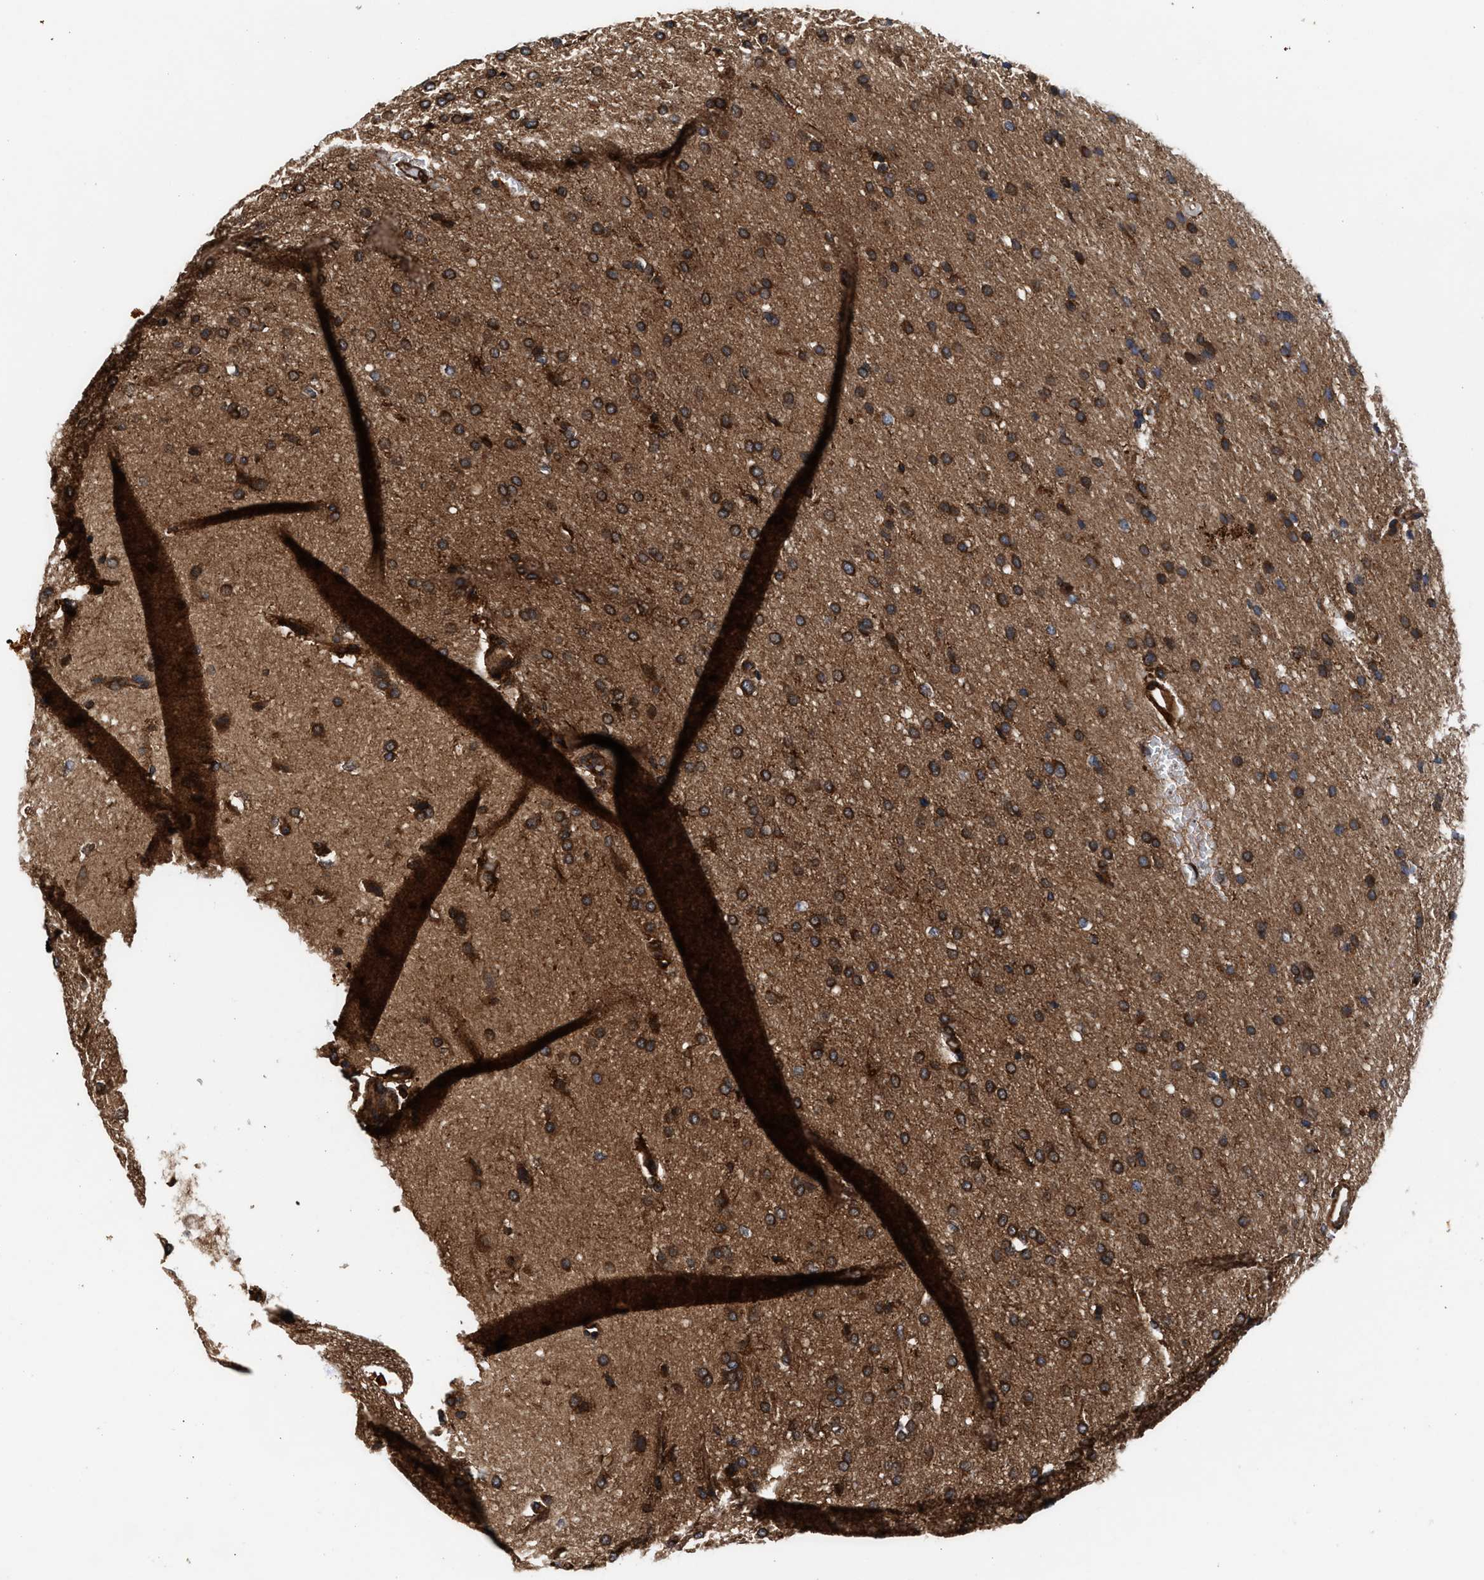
{"staining": {"intensity": "strong", "quantity": ">75%", "location": "cytoplasmic/membranous"}, "tissue": "glioma", "cell_type": "Tumor cells", "image_type": "cancer", "snomed": [{"axis": "morphology", "description": "Glioma, malignant, Low grade"}, {"axis": "topography", "description": "Brain"}], "caption": "Immunohistochemistry staining of malignant glioma (low-grade), which demonstrates high levels of strong cytoplasmic/membranous staining in approximately >75% of tumor cells indicating strong cytoplasmic/membranous protein expression. The staining was performed using DAB (3,3'-diaminobenzidine) (brown) for protein detection and nuclei were counterstained in hematoxylin (blue).", "gene": "KYAT1", "patient": {"sex": "female", "age": 37}}